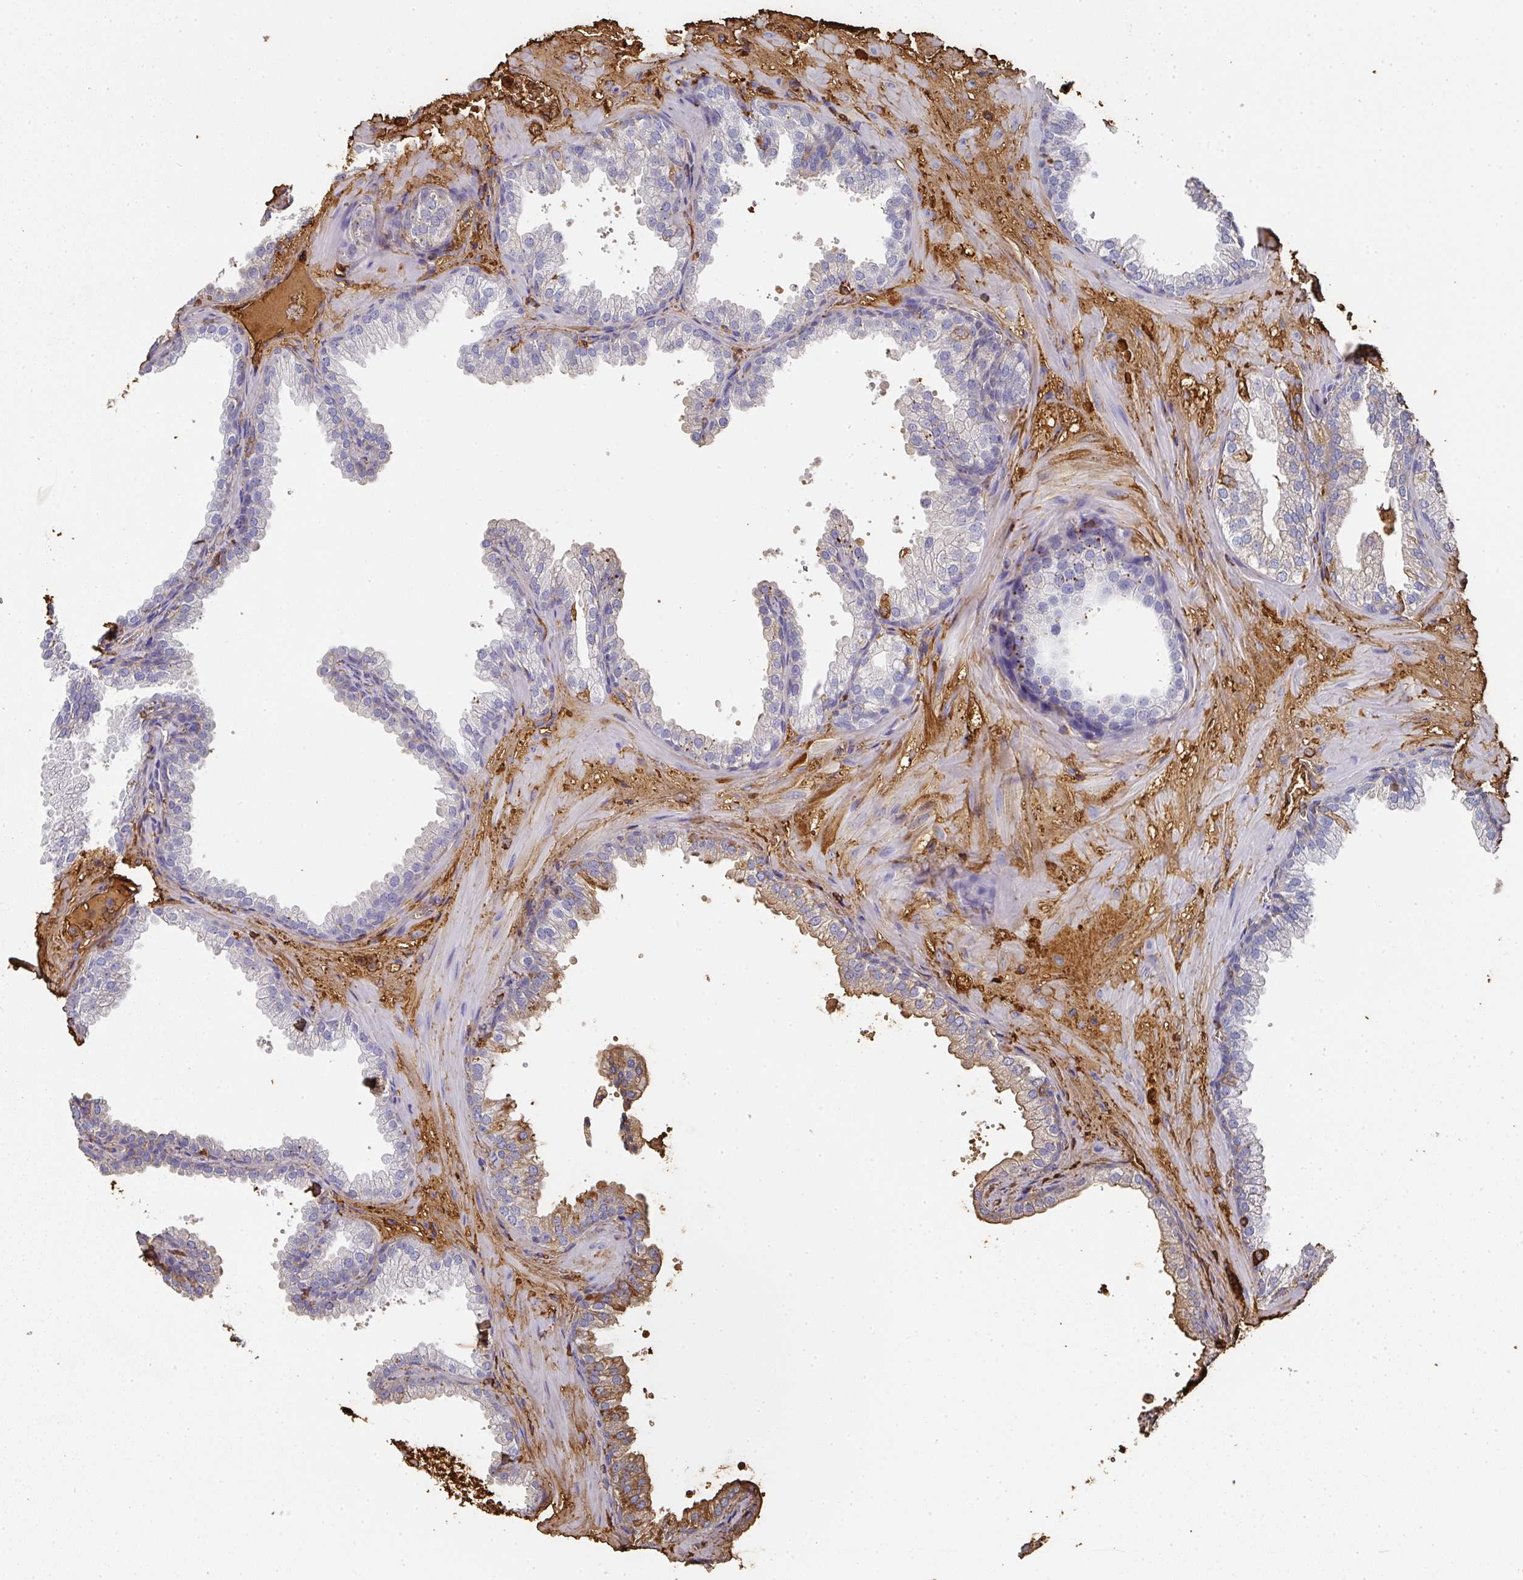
{"staining": {"intensity": "moderate", "quantity": "25%-75%", "location": "cytoplasmic/membranous"}, "tissue": "prostate", "cell_type": "Glandular cells", "image_type": "normal", "snomed": [{"axis": "morphology", "description": "Normal tissue, NOS"}, {"axis": "topography", "description": "Prostate"}], "caption": "Immunohistochemistry photomicrograph of normal prostate: prostate stained using immunohistochemistry (IHC) displays medium levels of moderate protein expression localized specifically in the cytoplasmic/membranous of glandular cells, appearing as a cytoplasmic/membranous brown color.", "gene": "ALB", "patient": {"sex": "male", "age": 37}}